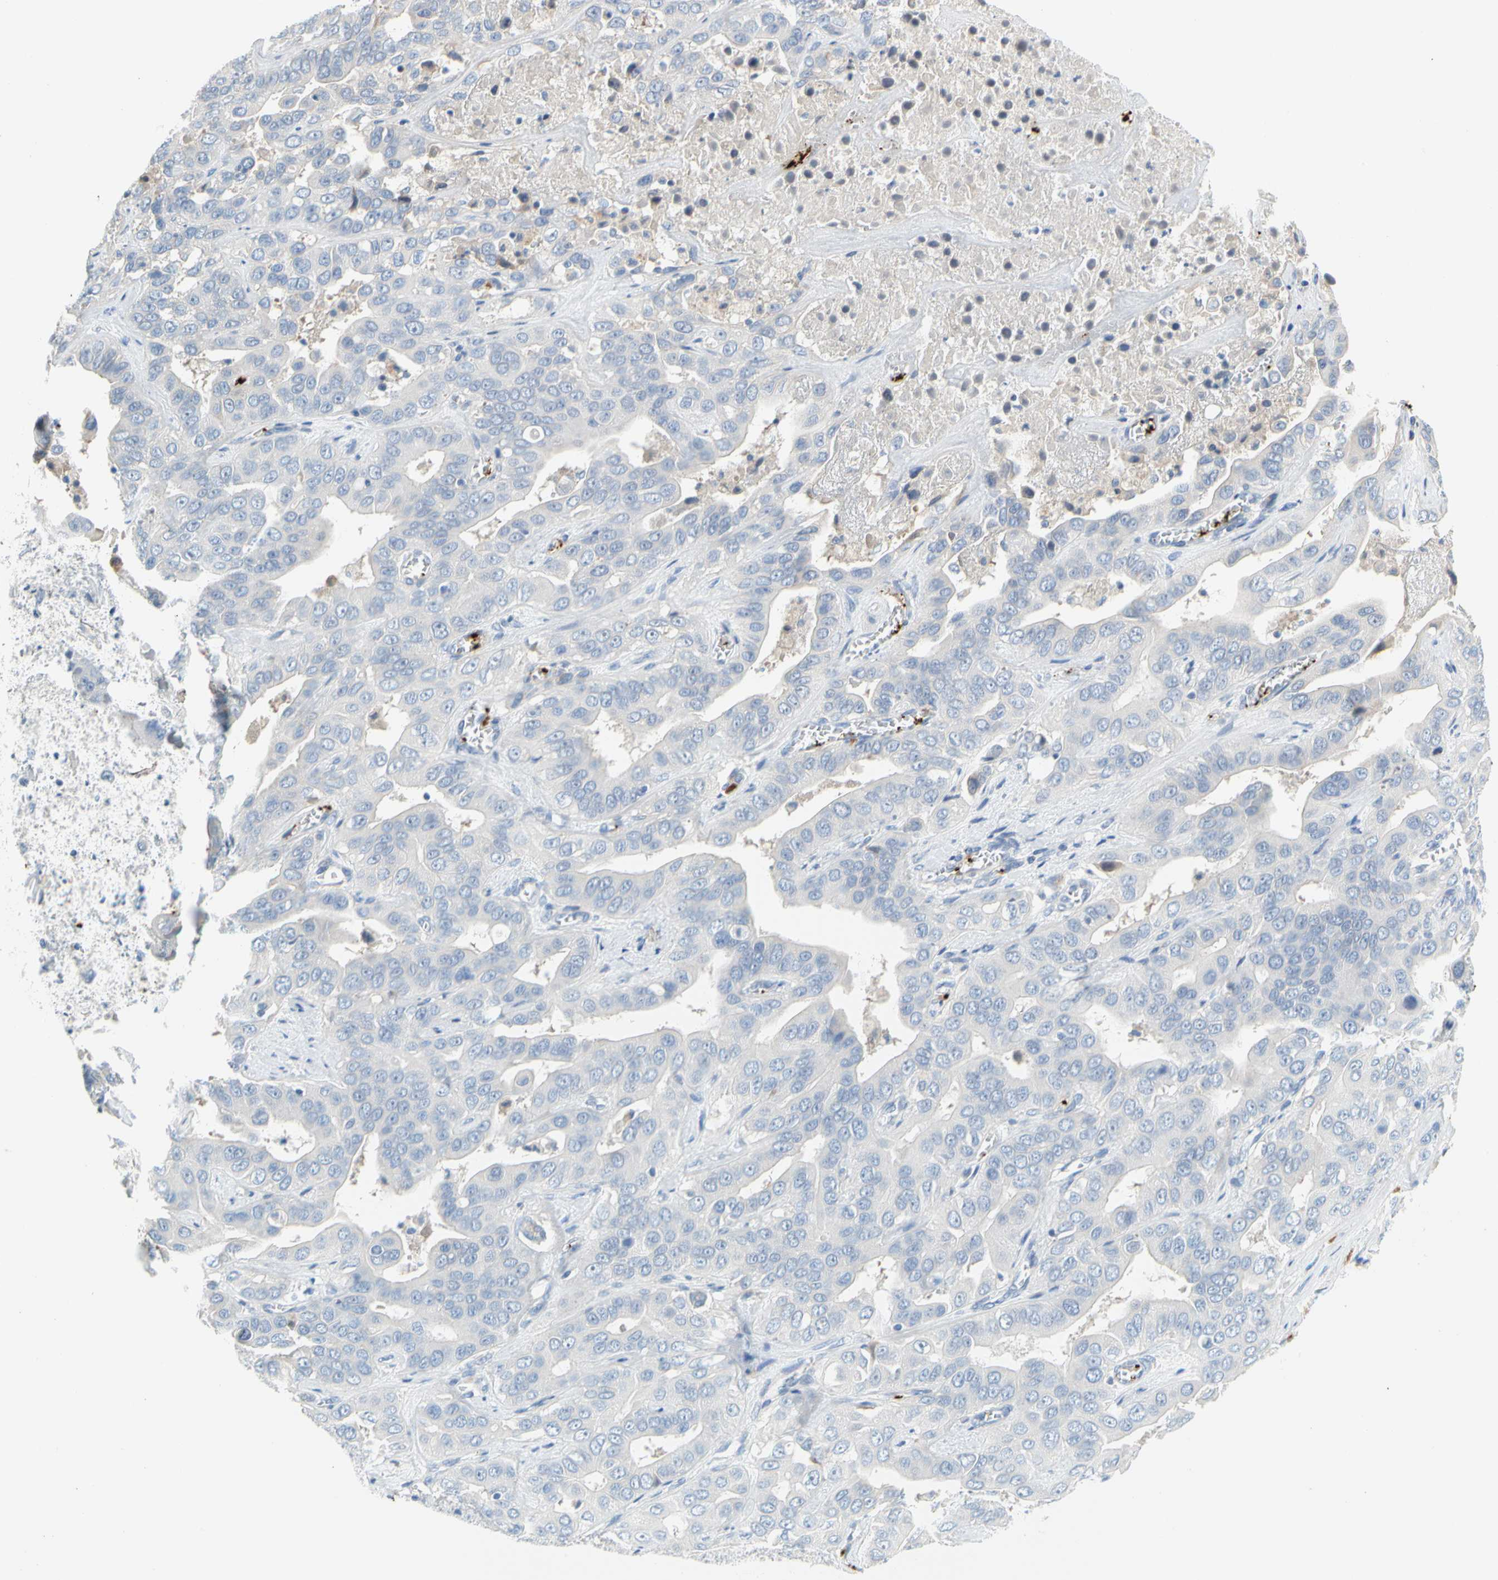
{"staining": {"intensity": "negative", "quantity": "none", "location": "none"}, "tissue": "liver cancer", "cell_type": "Tumor cells", "image_type": "cancer", "snomed": [{"axis": "morphology", "description": "Cholangiocarcinoma"}, {"axis": "topography", "description": "Liver"}], "caption": "High power microscopy histopathology image of an immunohistochemistry image of liver cancer, revealing no significant expression in tumor cells.", "gene": "PPBP", "patient": {"sex": "female", "age": 52}}